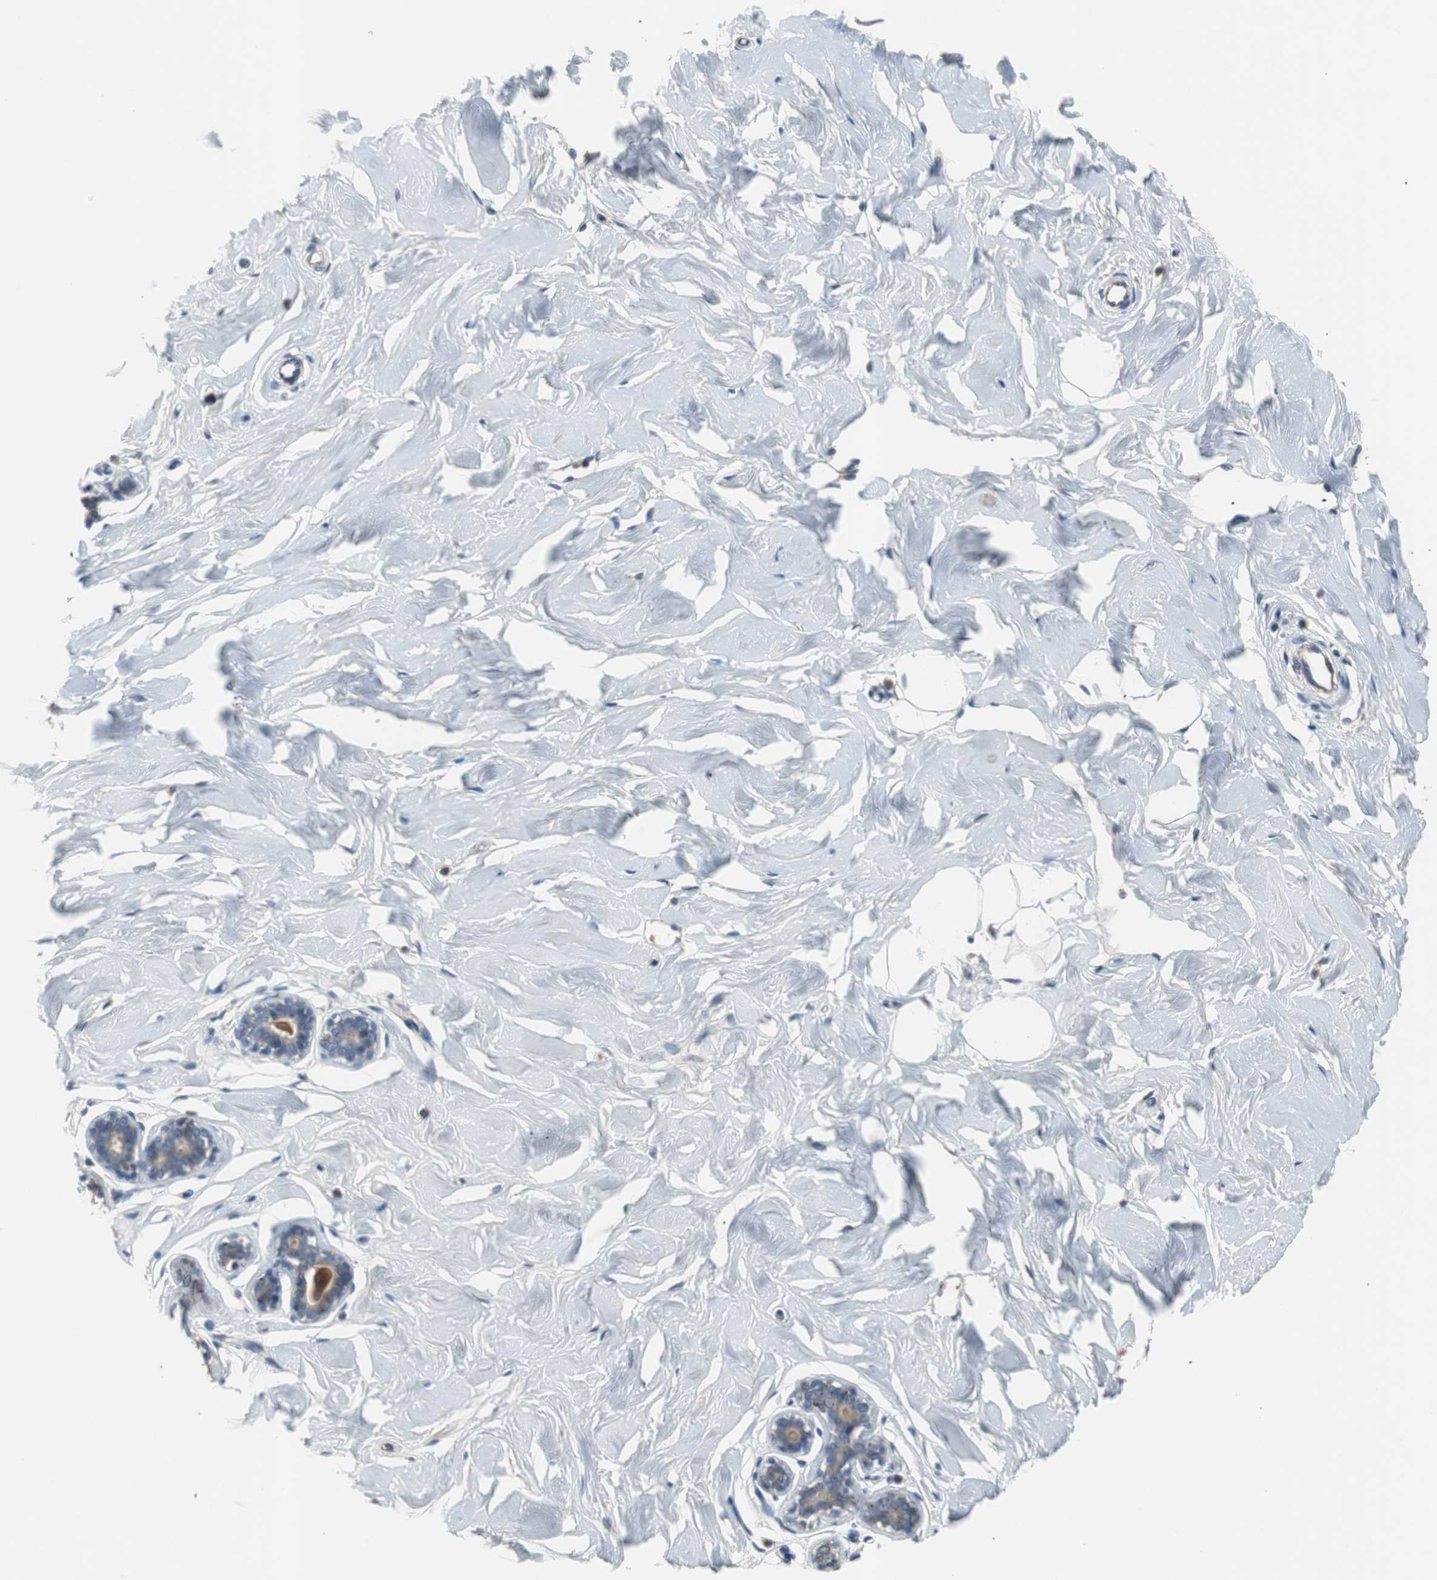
{"staining": {"intensity": "negative", "quantity": "none", "location": "none"}, "tissue": "breast", "cell_type": "Adipocytes", "image_type": "normal", "snomed": [{"axis": "morphology", "description": "Normal tissue, NOS"}, {"axis": "topography", "description": "Breast"}], "caption": "An immunohistochemistry micrograph of benign breast is shown. There is no staining in adipocytes of breast. The staining was performed using DAB (3,3'-diaminobenzidine) to visualize the protein expression in brown, while the nuclei were stained in blue with hematoxylin (Magnification: 20x).", "gene": "PCYT1B", "patient": {"sex": "female", "age": 23}}